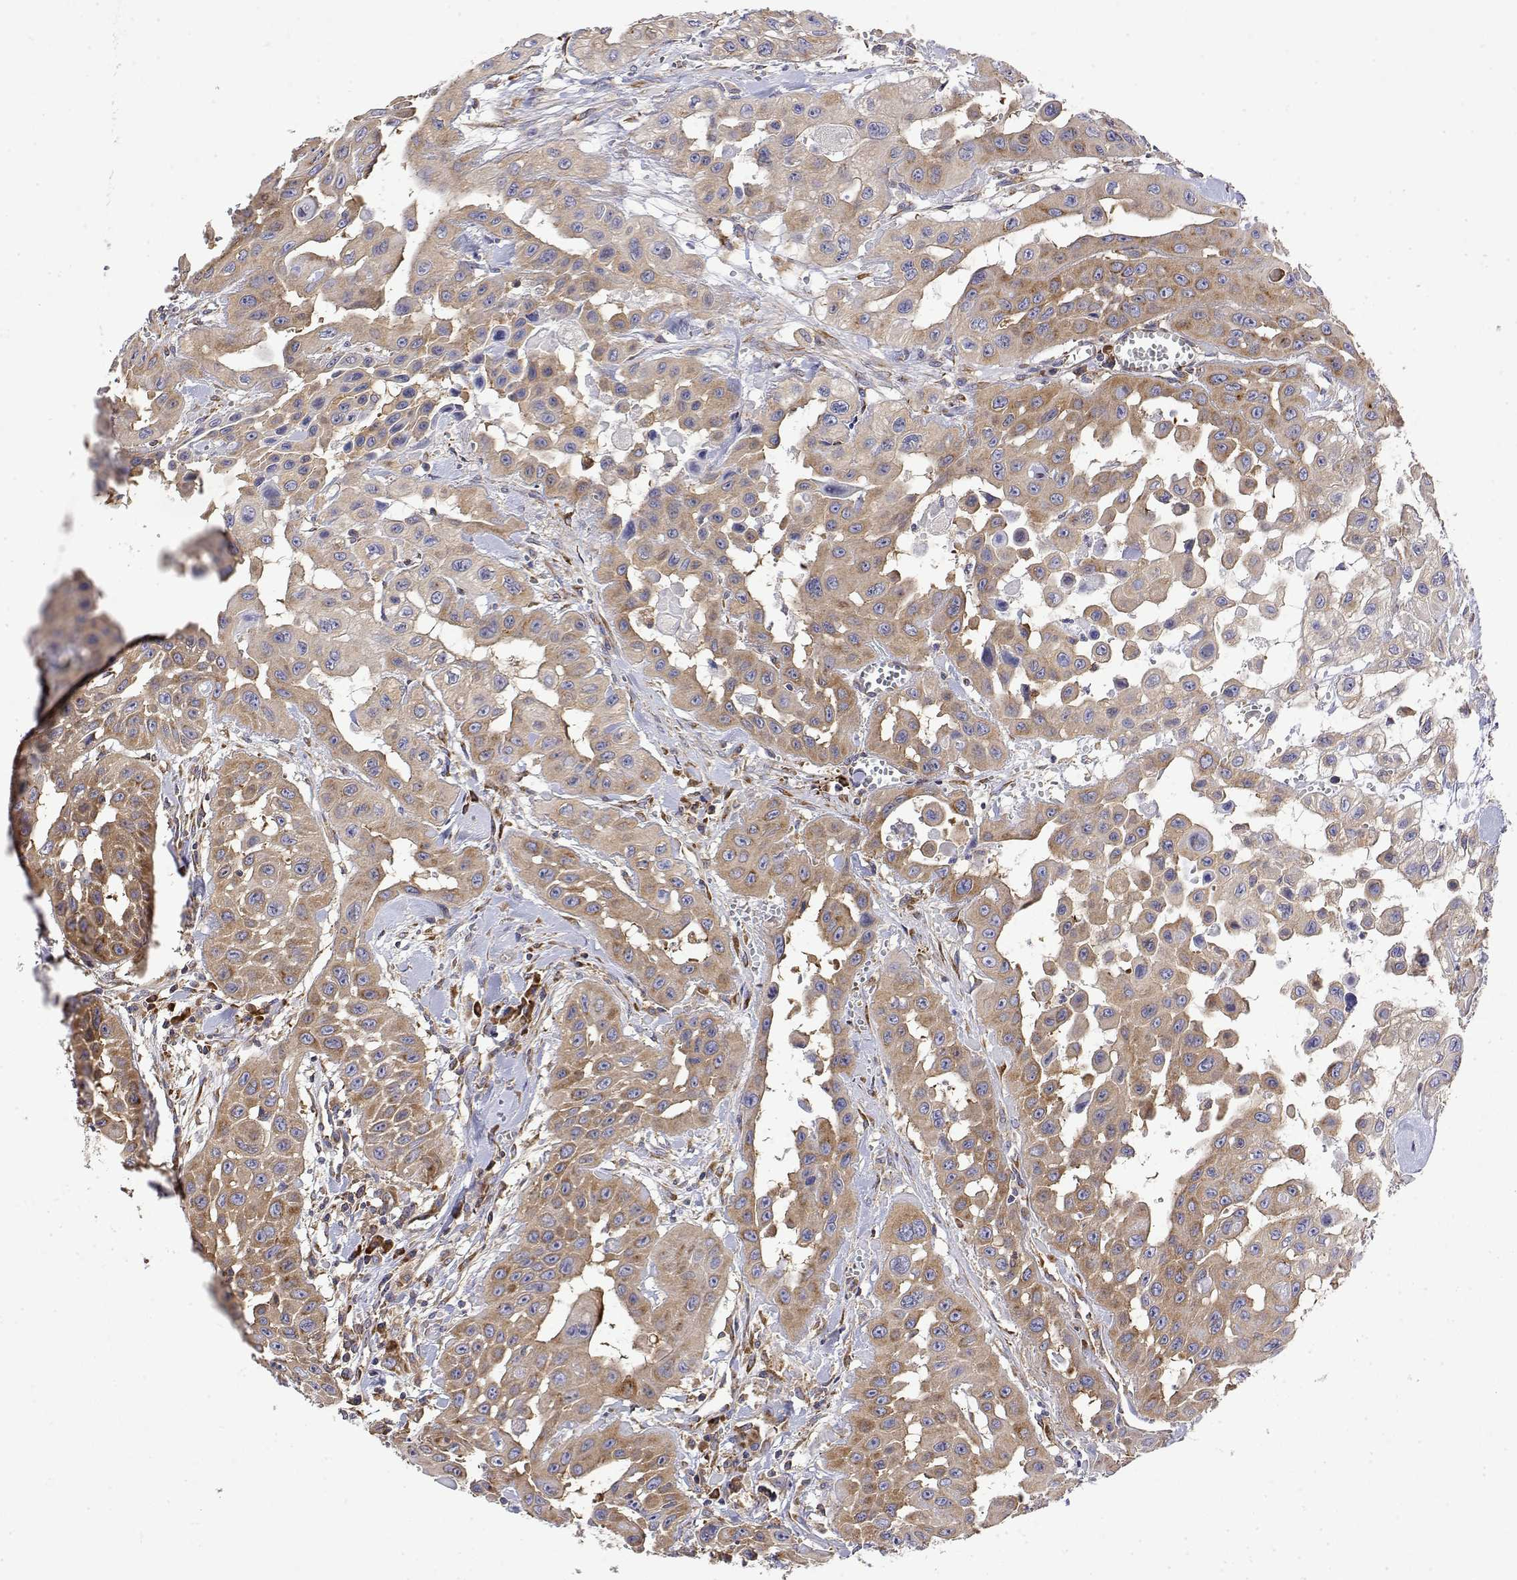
{"staining": {"intensity": "moderate", "quantity": ">75%", "location": "cytoplasmic/membranous"}, "tissue": "head and neck cancer", "cell_type": "Tumor cells", "image_type": "cancer", "snomed": [{"axis": "morphology", "description": "Adenocarcinoma, NOS"}, {"axis": "topography", "description": "Head-Neck"}], "caption": "Adenocarcinoma (head and neck) stained for a protein shows moderate cytoplasmic/membranous positivity in tumor cells.", "gene": "EEF1G", "patient": {"sex": "male", "age": 73}}